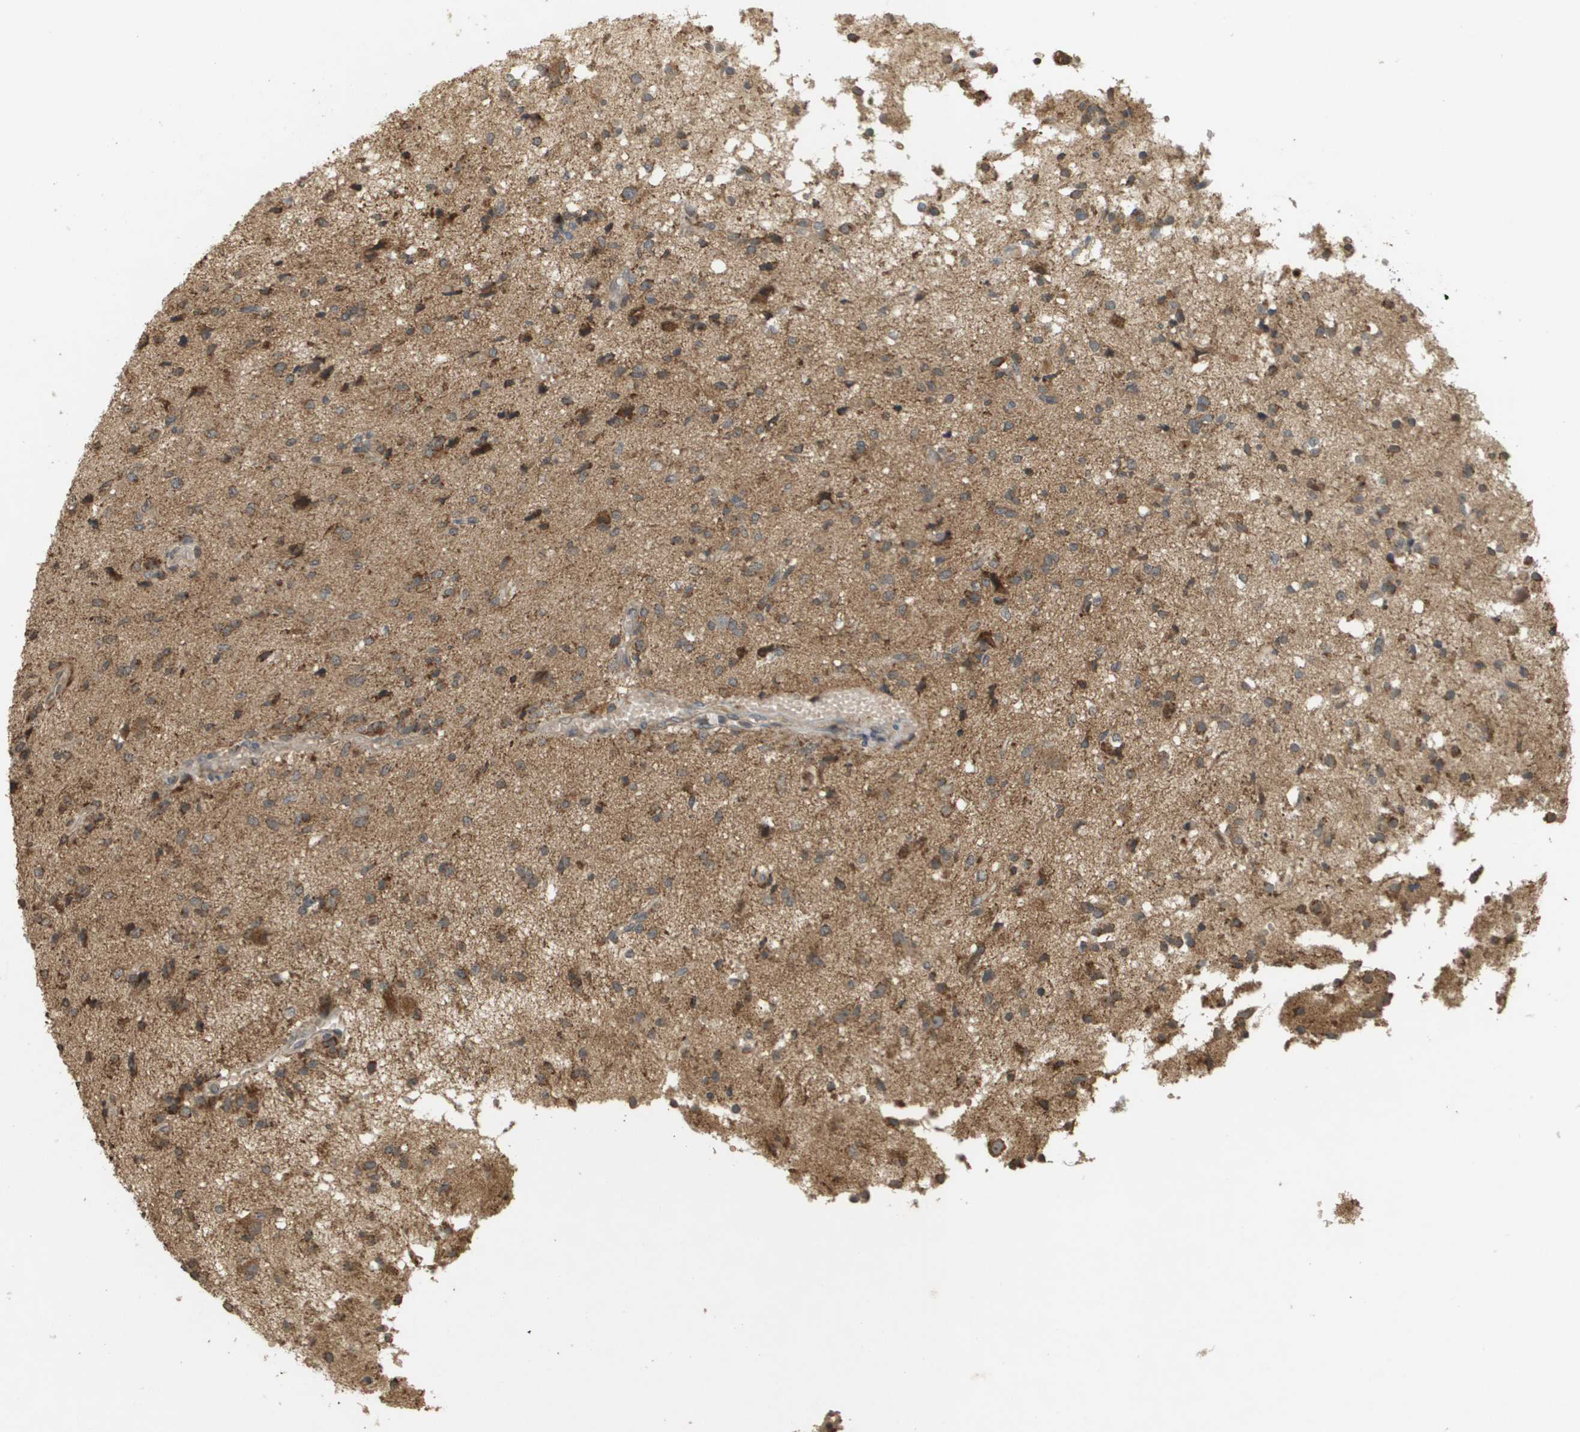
{"staining": {"intensity": "moderate", "quantity": ">75%", "location": "cytoplasmic/membranous"}, "tissue": "glioma", "cell_type": "Tumor cells", "image_type": "cancer", "snomed": [{"axis": "morphology", "description": "Glioma, malignant, High grade"}, {"axis": "topography", "description": "Brain"}], "caption": "A photomicrograph of human glioma stained for a protein reveals moderate cytoplasmic/membranous brown staining in tumor cells. The protein of interest is stained brown, and the nuclei are stained in blue (DAB IHC with brightfield microscopy, high magnification).", "gene": "RAB21", "patient": {"sex": "female", "age": 59}}